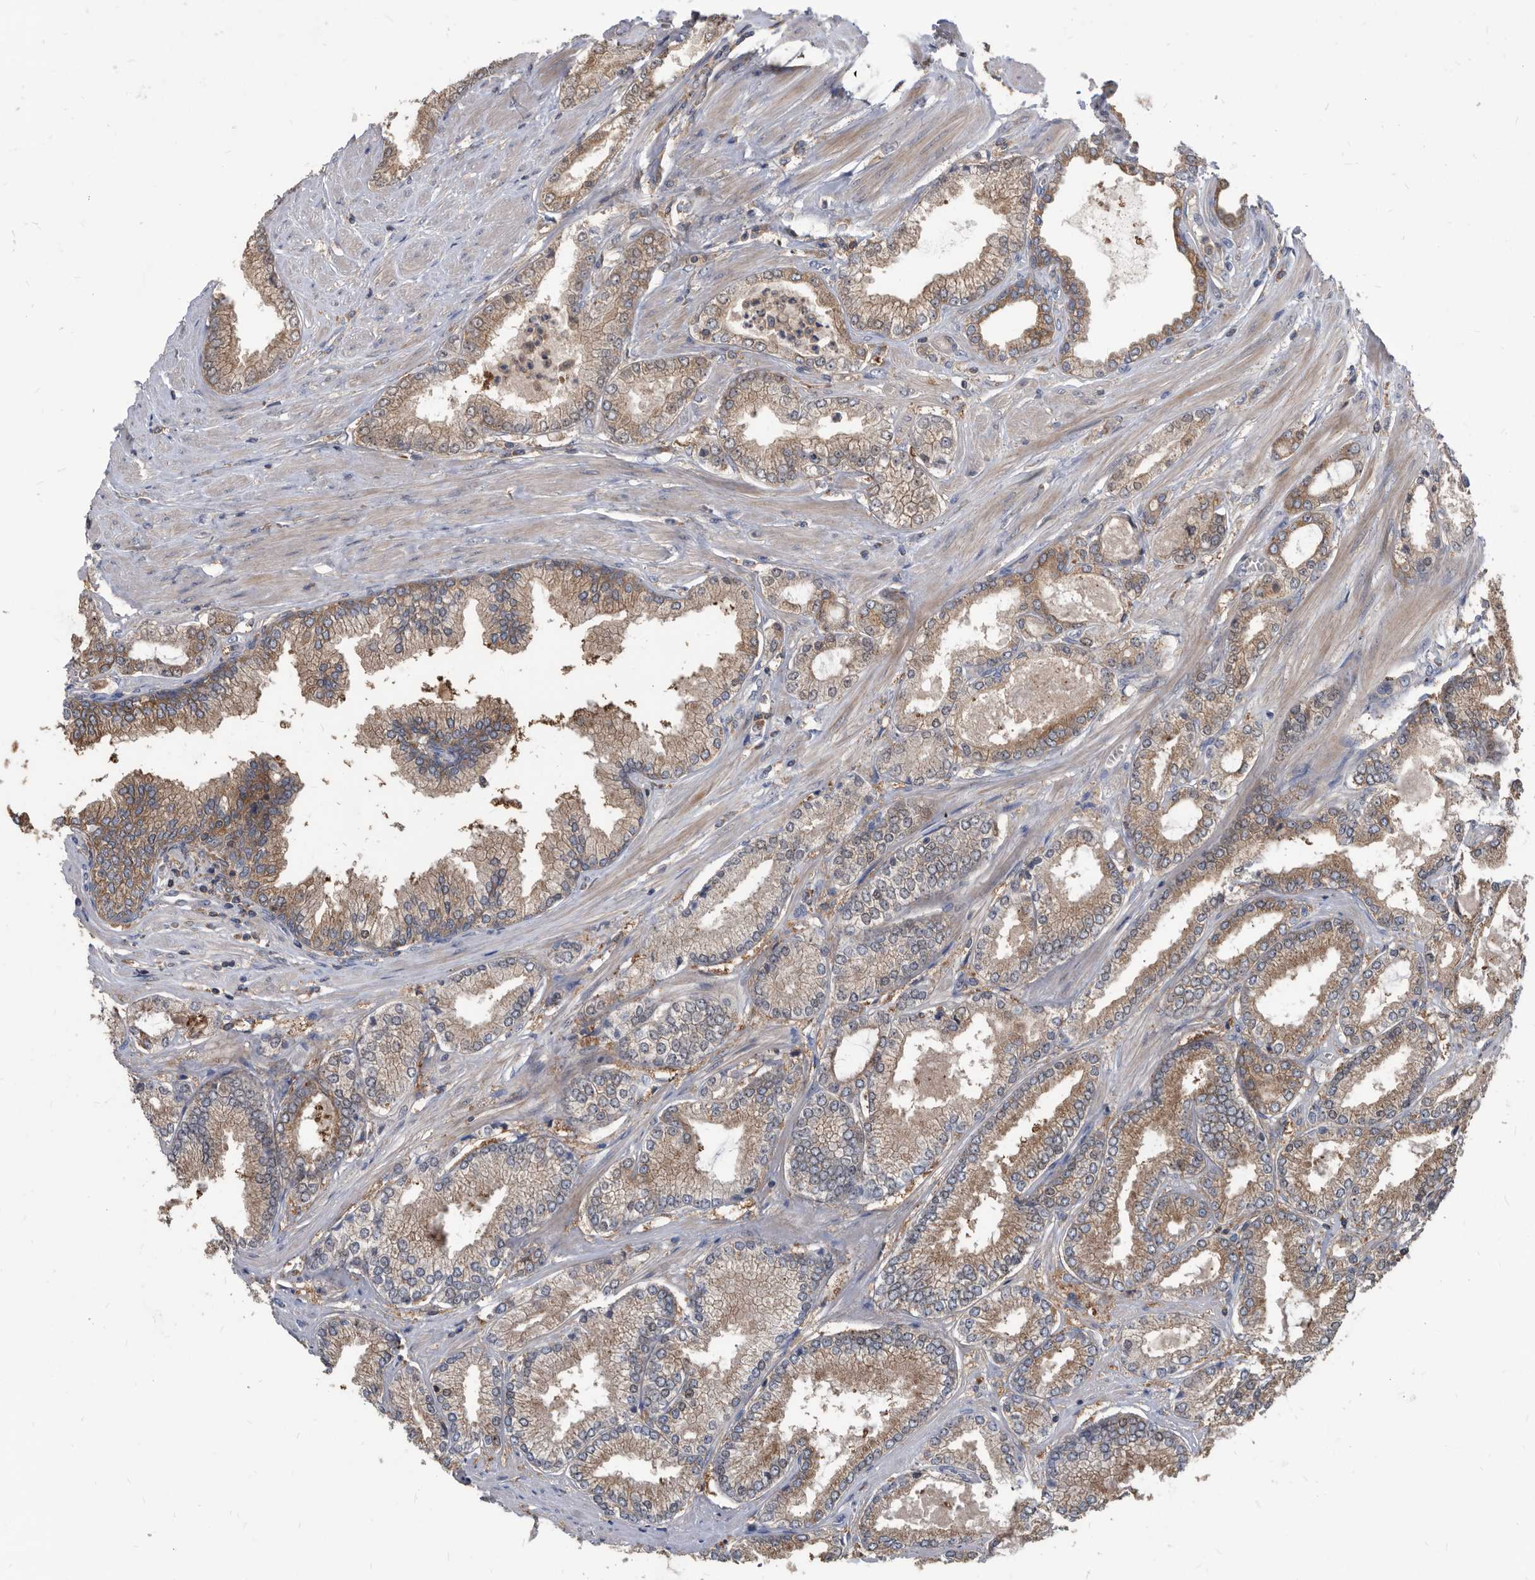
{"staining": {"intensity": "moderate", "quantity": ">75%", "location": "cytoplasmic/membranous"}, "tissue": "prostate cancer", "cell_type": "Tumor cells", "image_type": "cancer", "snomed": [{"axis": "morphology", "description": "Adenocarcinoma, Low grade"}, {"axis": "topography", "description": "Prostate"}], "caption": "Moderate cytoplasmic/membranous staining for a protein is present in about >75% of tumor cells of prostate cancer (adenocarcinoma (low-grade)) using immunohistochemistry.", "gene": "APEH", "patient": {"sex": "male", "age": 62}}